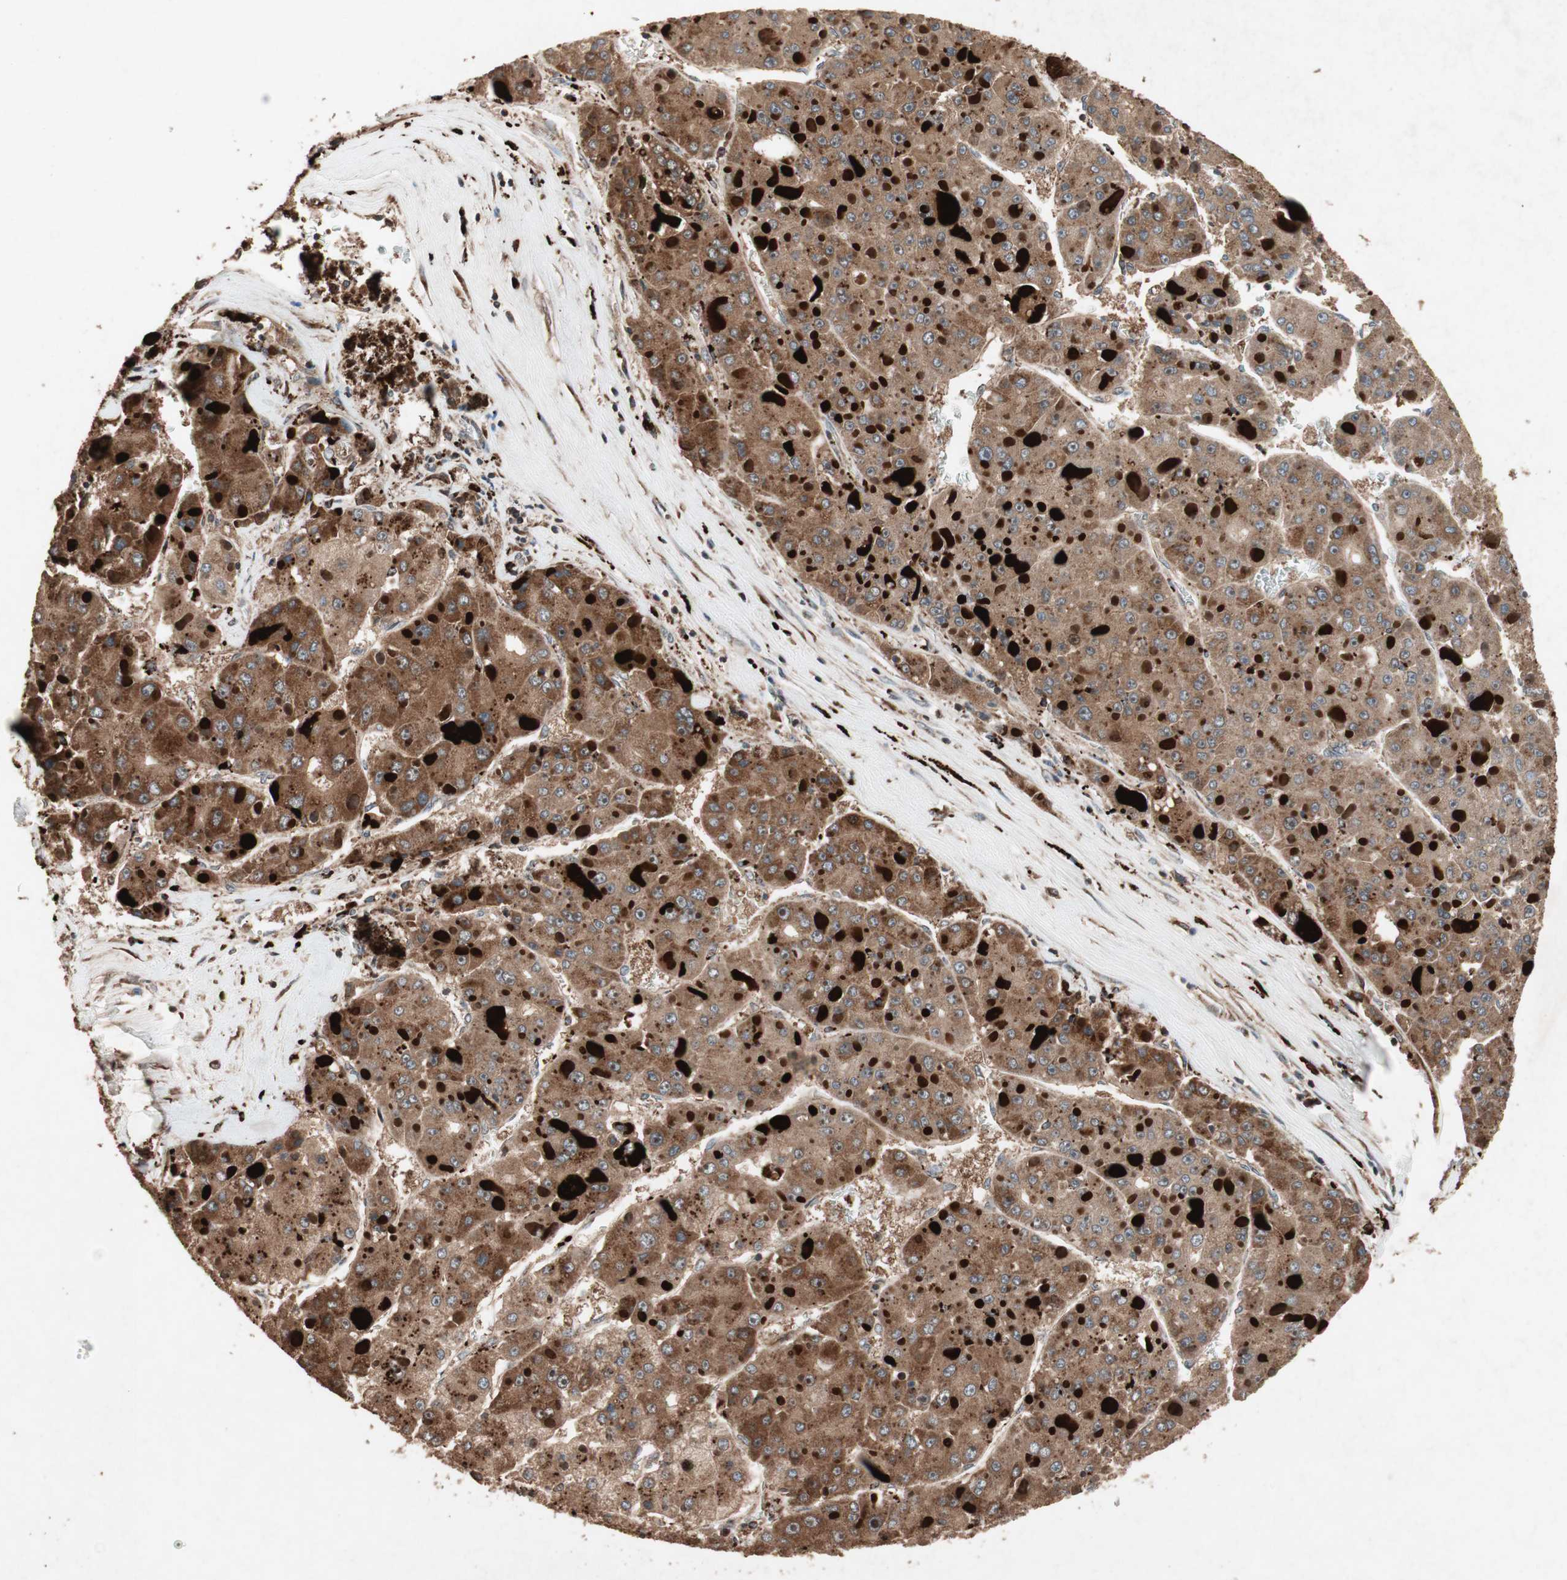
{"staining": {"intensity": "strong", "quantity": ">75%", "location": "cytoplasmic/membranous"}, "tissue": "liver cancer", "cell_type": "Tumor cells", "image_type": "cancer", "snomed": [{"axis": "morphology", "description": "Carcinoma, Hepatocellular, NOS"}, {"axis": "topography", "description": "Liver"}], "caption": "IHC (DAB) staining of liver hepatocellular carcinoma demonstrates strong cytoplasmic/membranous protein staining in approximately >75% of tumor cells. Immunohistochemistry stains the protein of interest in brown and the nuclei are stained blue.", "gene": "RAB1A", "patient": {"sex": "female", "age": 73}}